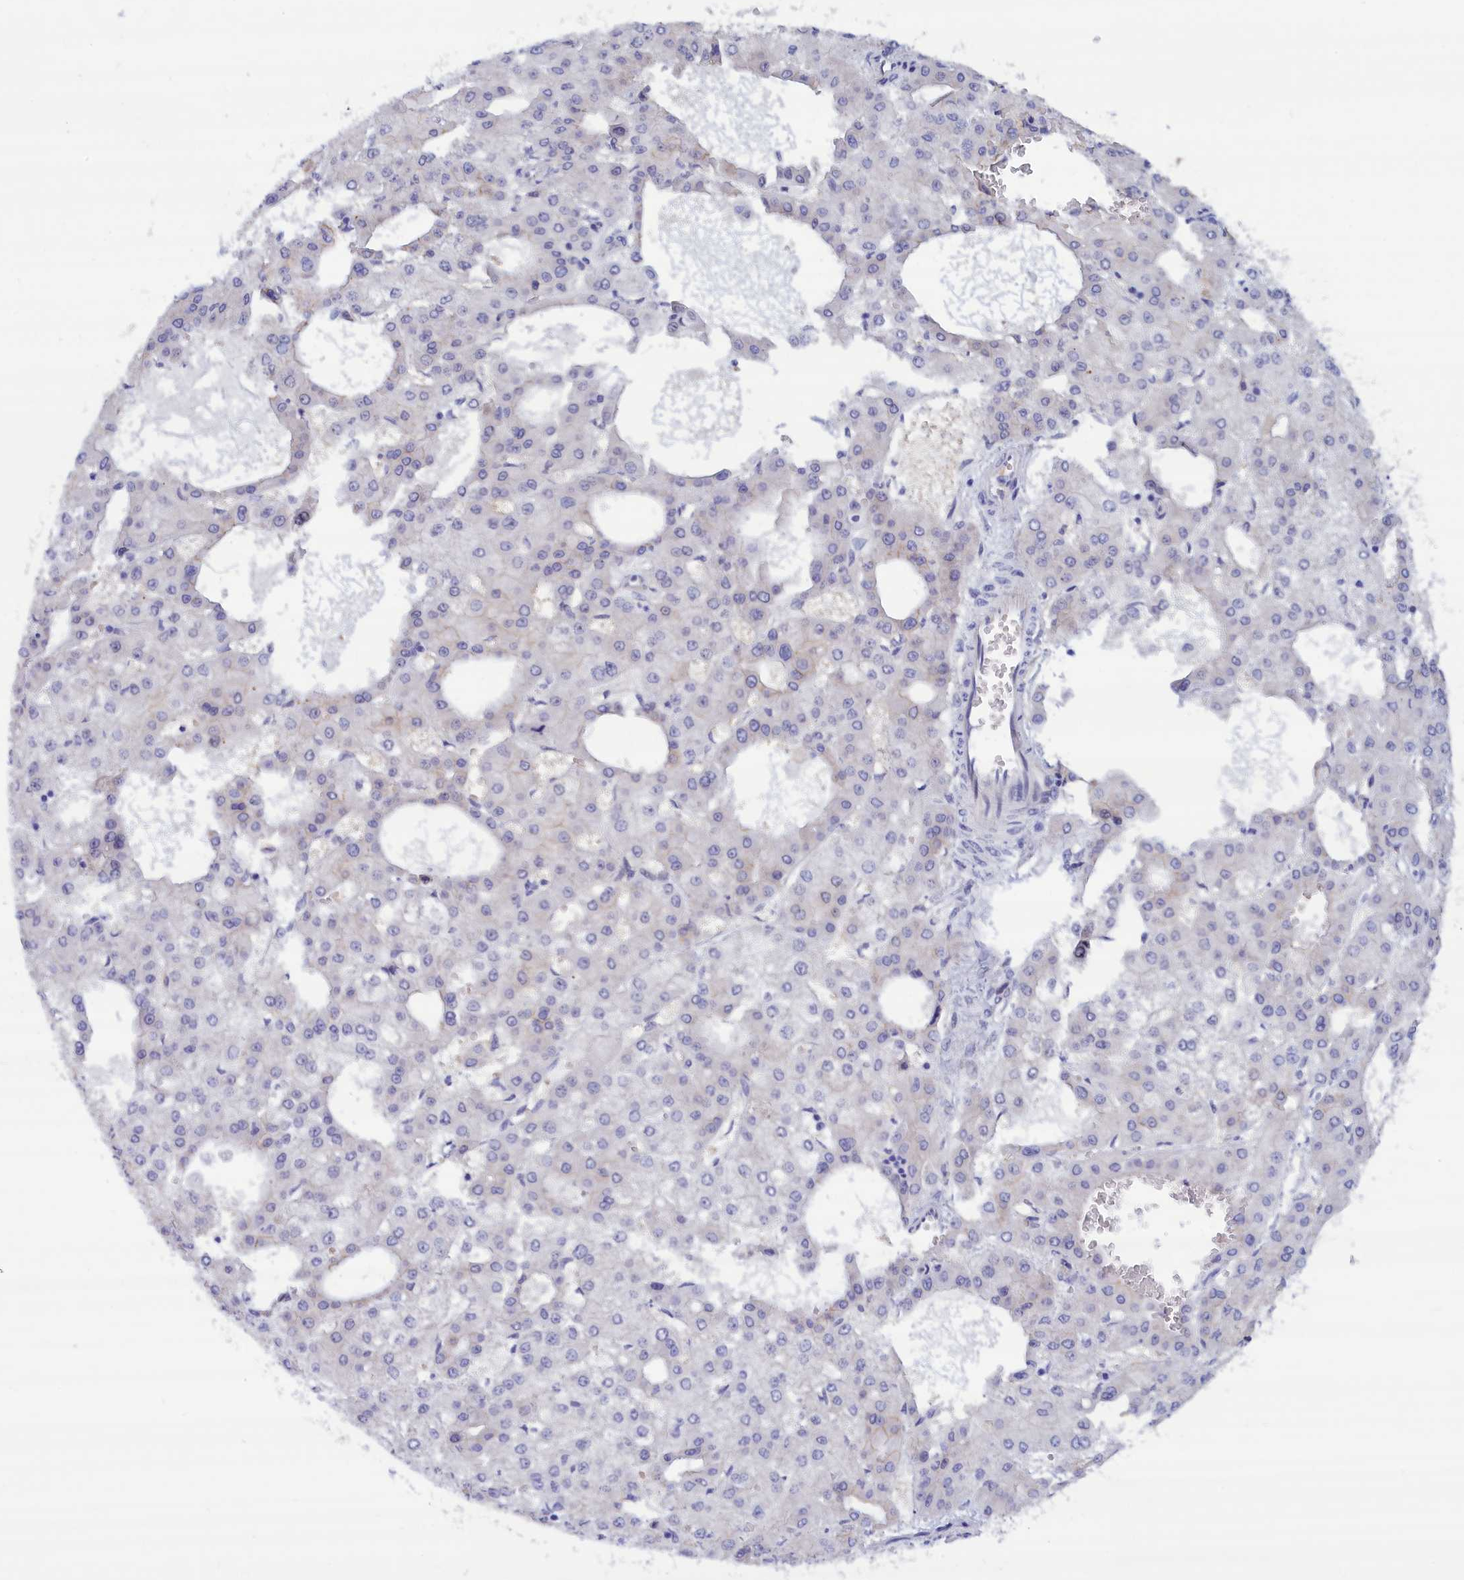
{"staining": {"intensity": "negative", "quantity": "none", "location": "none"}, "tissue": "liver cancer", "cell_type": "Tumor cells", "image_type": "cancer", "snomed": [{"axis": "morphology", "description": "Carcinoma, Hepatocellular, NOS"}, {"axis": "topography", "description": "Liver"}], "caption": "Liver cancer (hepatocellular carcinoma) was stained to show a protein in brown. There is no significant expression in tumor cells.", "gene": "ABCC12", "patient": {"sex": "male", "age": 47}}